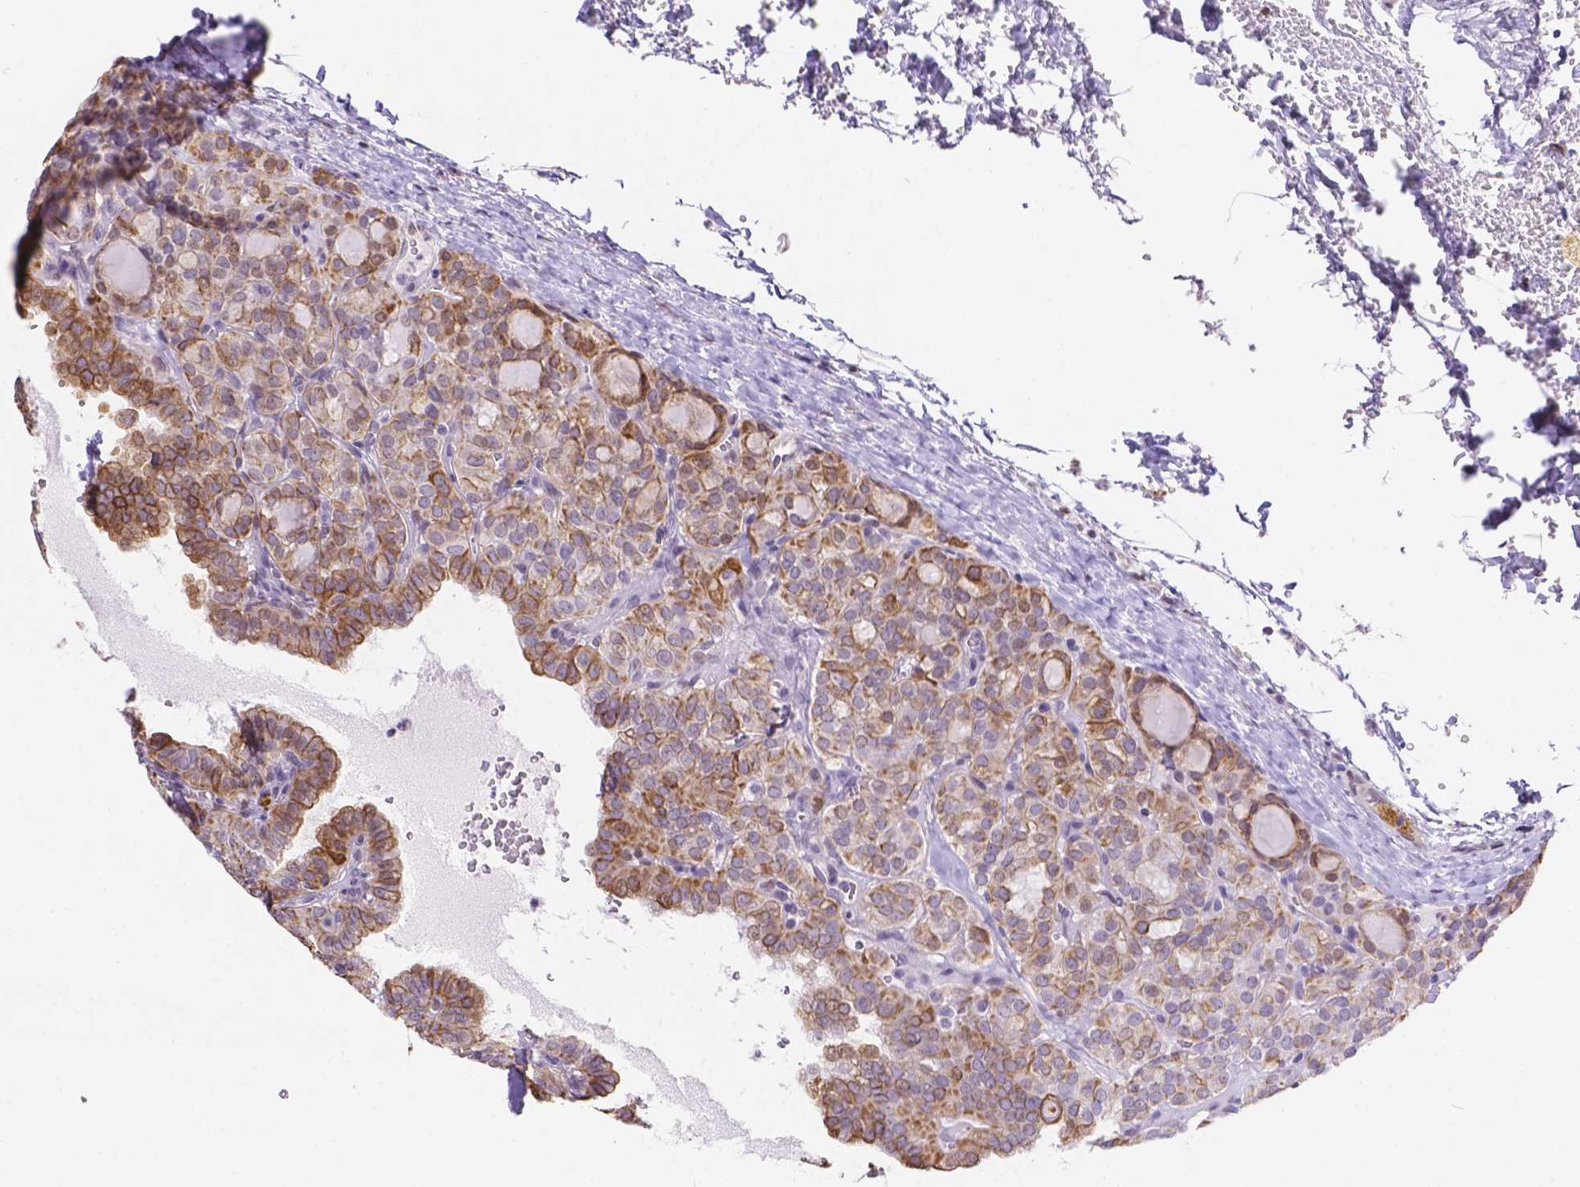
{"staining": {"intensity": "moderate", "quantity": ">75%", "location": "cytoplasmic/membranous"}, "tissue": "thyroid cancer", "cell_type": "Tumor cells", "image_type": "cancer", "snomed": [{"axis": "morphology", "description": "Papillary adenocarcinoma, NOS"}, {"axis": "topography", "description": "Thyroid gland"}], "caption": "A photomicrograph of human thyroid cancer (papillary adenocarcinoma) stained for a protein displays moderate cytoplasmic/membranous brown staining in tumor cells.", "gene": "DMWD", "patient": {"sex": "female", "age": 41}}